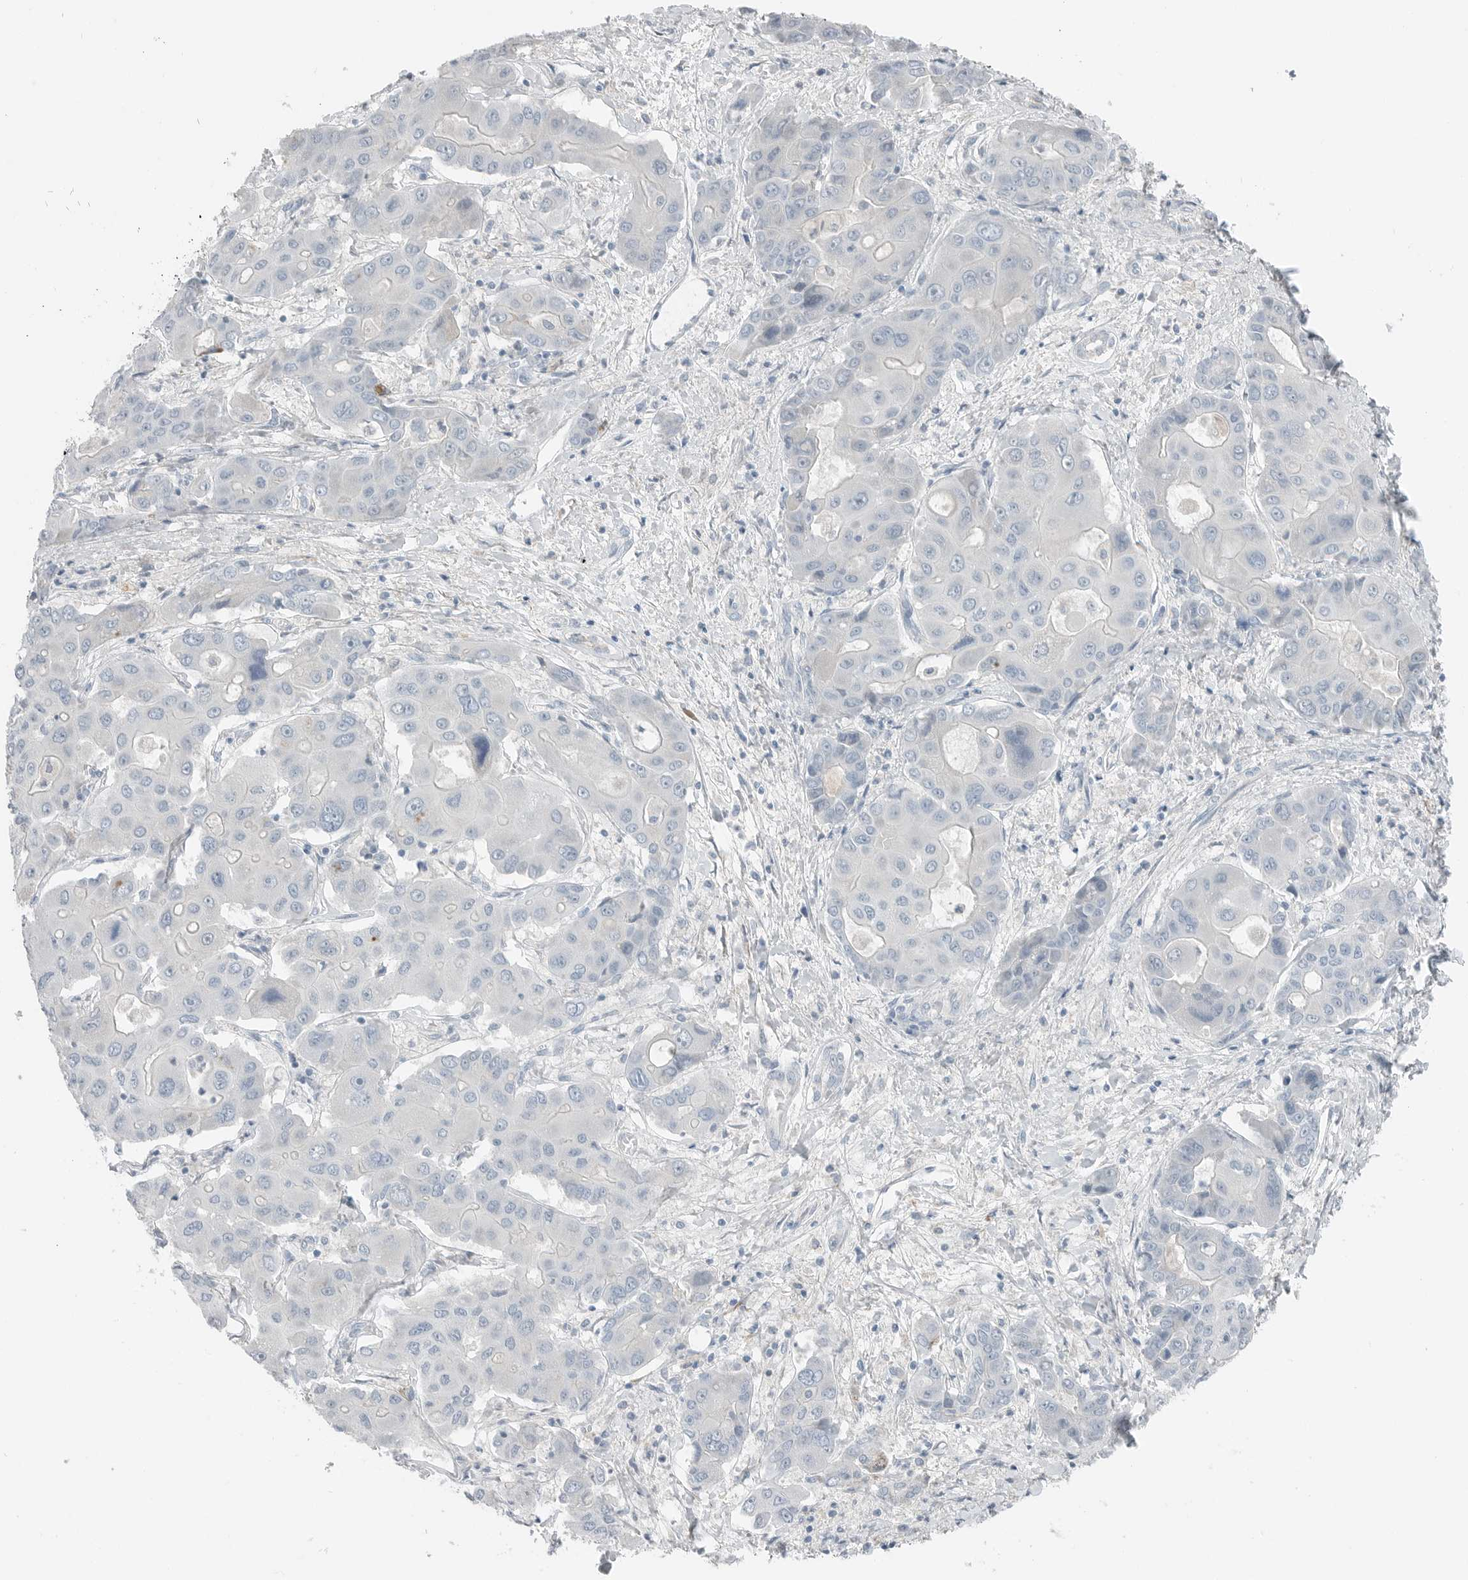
{"staining": {"intensity": "negative", "quantity": "none", "location": "none"}, "tissue": "liver cancer", "cell_type": "Tumor cells", "image_type": "cancer", "snomed": [{"axis": "morphology", "description": "Cholangiocarcinoma"}, {"axis": "topography", "description": "Liver"}], "caption": "Cholangiocarcinoma (liver) was stained to show a protein in brown. There is no significant positivity in tumor cells.", "gene": "SERPINB7", "patient": {"sex": "male", "age": 67}}